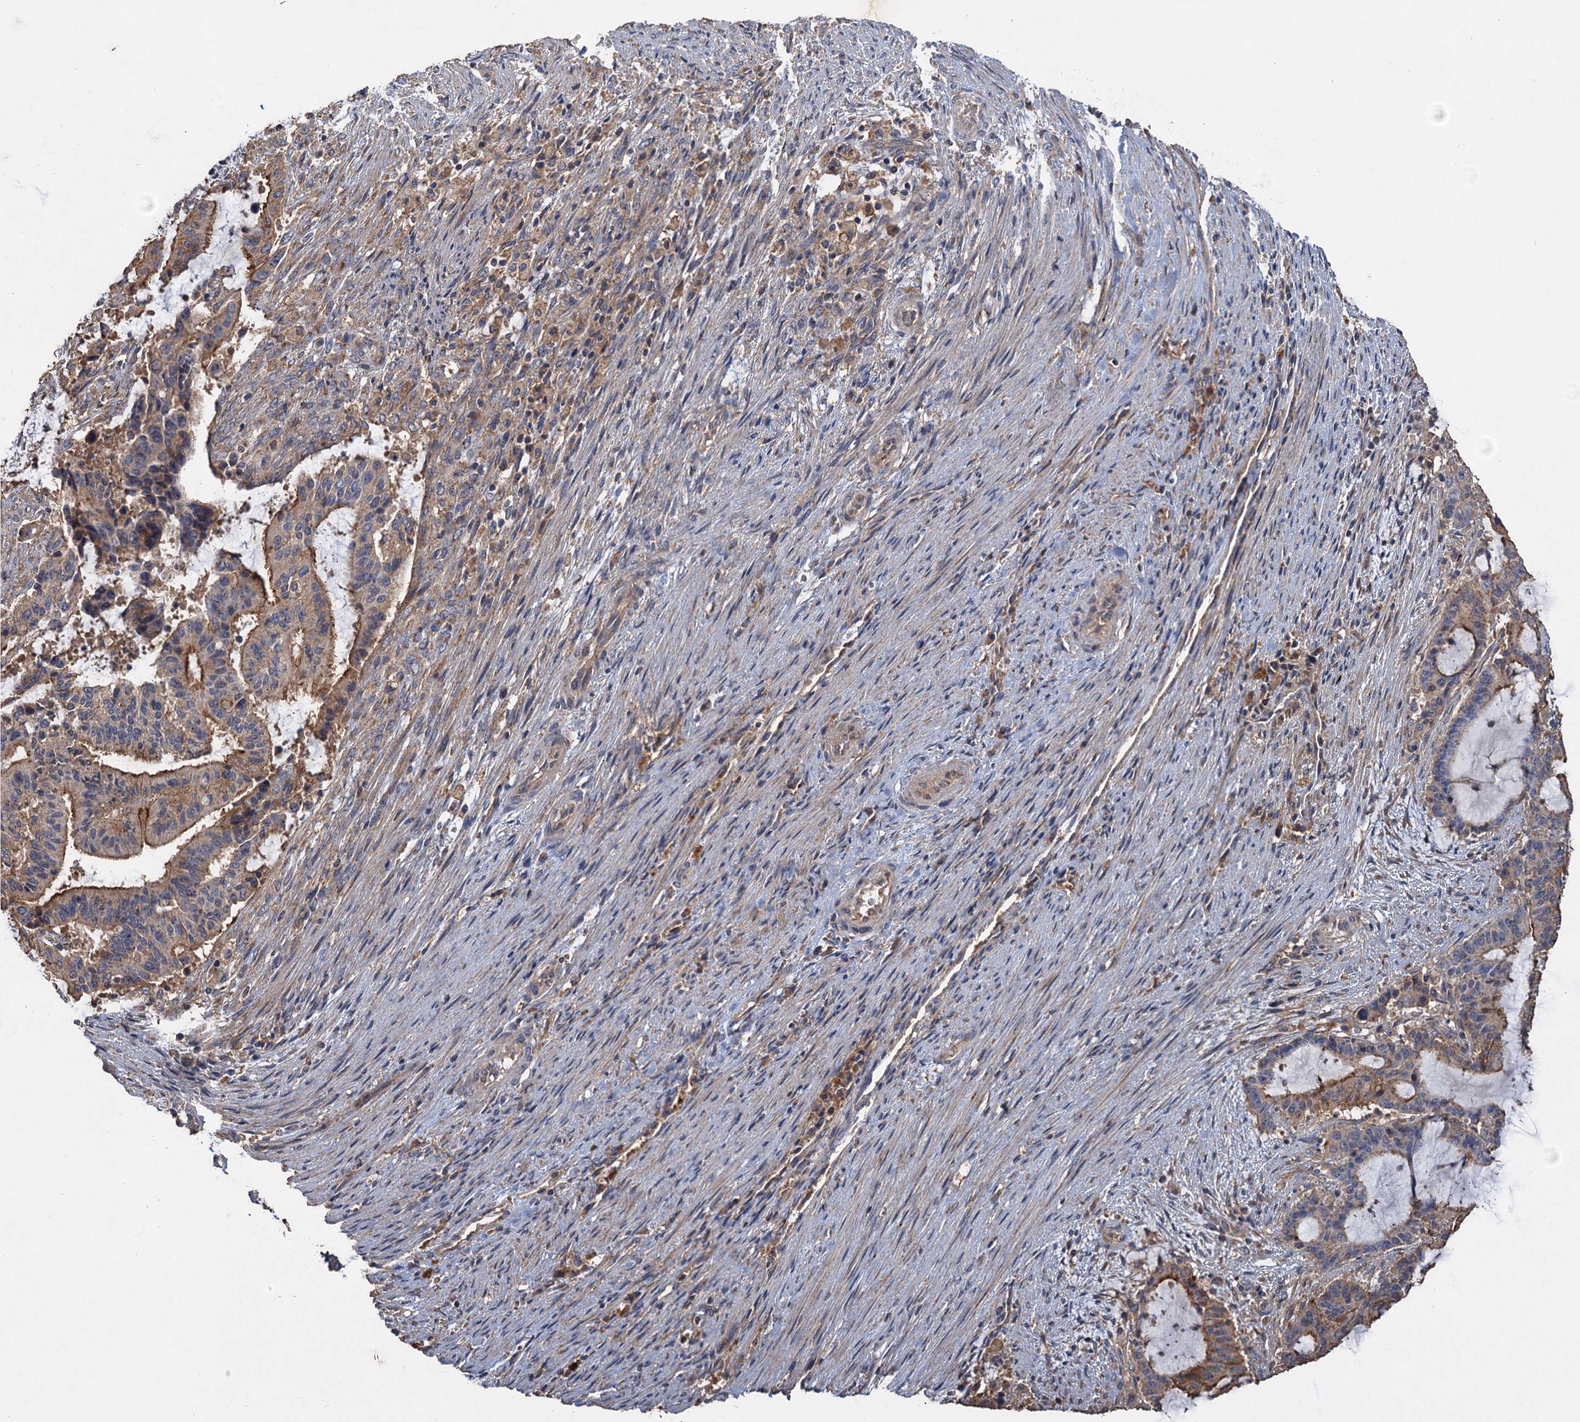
{"staining": {"intensity": "moderate", "quantity": "25%-75%", "location": "cytoplasmic/membranous"}, "tissue": "liver cancer", "cell_type": "Tumor cells", "image_type": "cancer", "snomed": [{"axis": "morphology", "description": "Normal tissue, NOS"}, {"axis": "morphology", "description": "Cholangiocarcinoma"}, {"axis": "topography", "description": "Liver"}, {"axis": "topography", "description": "Peripheral nerve tissue"}], "caption": "Immunohistochemical staining of human liver cancer (cholangiocarcinoma) demonstrates medium levels of moderate cytoplasmic/membranous staining in about 25%-75% of tumor cells.", "gene": "SCUBE3", "patient": {"sex": "female", "age": 73}}